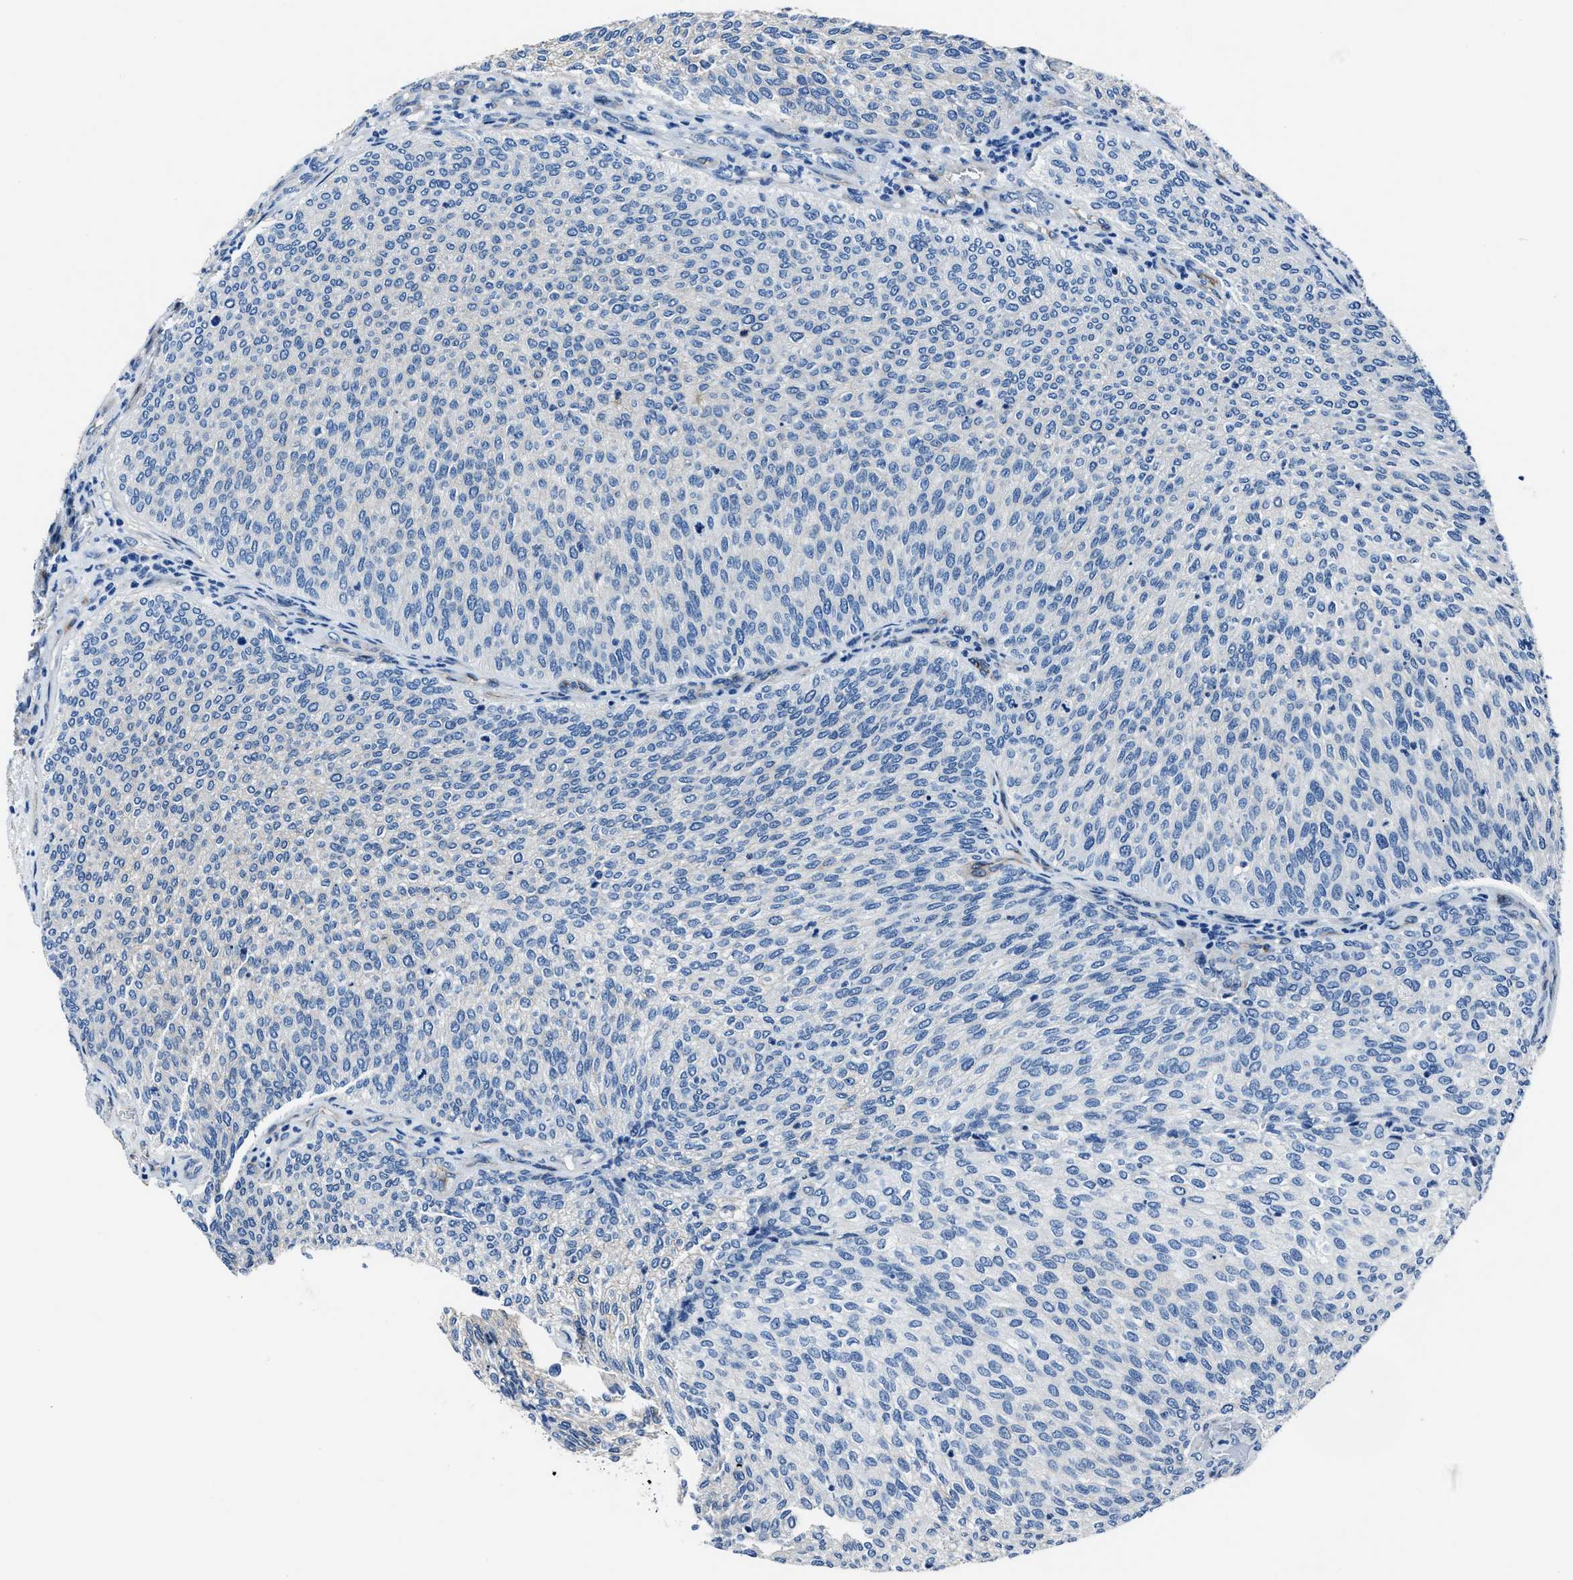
{"staining": {"intensity": "negative", "quantity": "none", "location": "none"}, "tissue": "urothelial cancer", "cell_type": "Tumor cells", "image_type": "cancer", "snomed": [{"axis": "morphology", "description": "Urothelial carcinoma, Low grade"}, {"axis": "topography", "description": "Urinary bladder"}], "caption": "Immunohistochemistry (IHC) of urothelial carcinoma (low-grade) demonstrates no expression in tumor cells. (Stains: DAB immunohistochemistry (IHC) with hematoxylin counter stain, Microscopy: brightfield microscopy at high magnification).", "gene": "LMO7", "patient": {"sex": "female", "age": 79}}